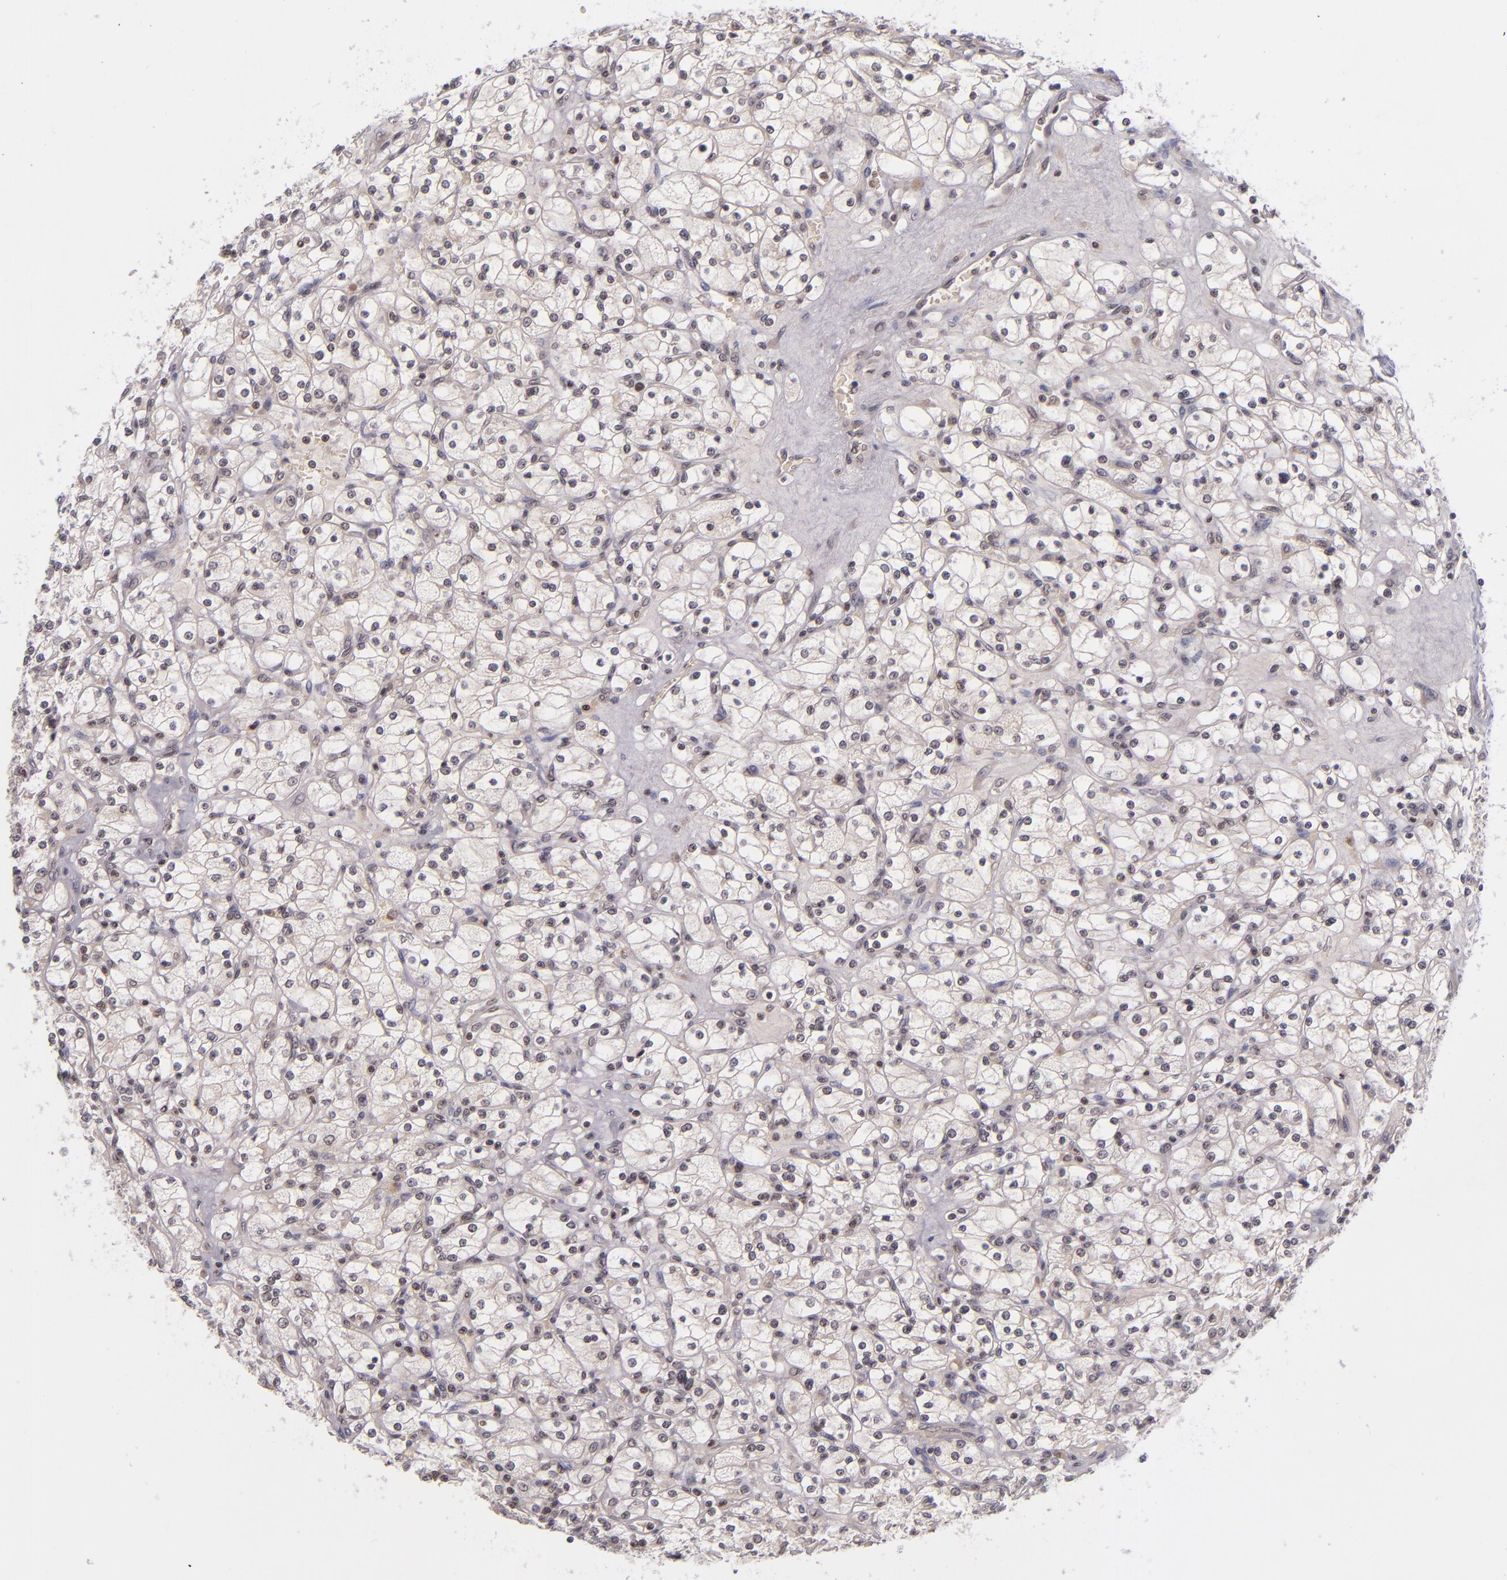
{"staining": {"intensity": "negative", "quantity": "none", "location": "none"}, "tissue": "renal cancer", "cell_type": "Tumor cells", "image_type": "cancer", "snomed": [{"axis": "morphology", "description": "Adenocarcinoma, NOS"}, {"axis": "topography", "description": "Kidney"}], "caption": "This is an IHC histopathology image of renal cancer (adenocarcinoma). There is no expression in tumor cells.", "gene": "TSC2", "patient": {"sex": "female", "age": 83}}